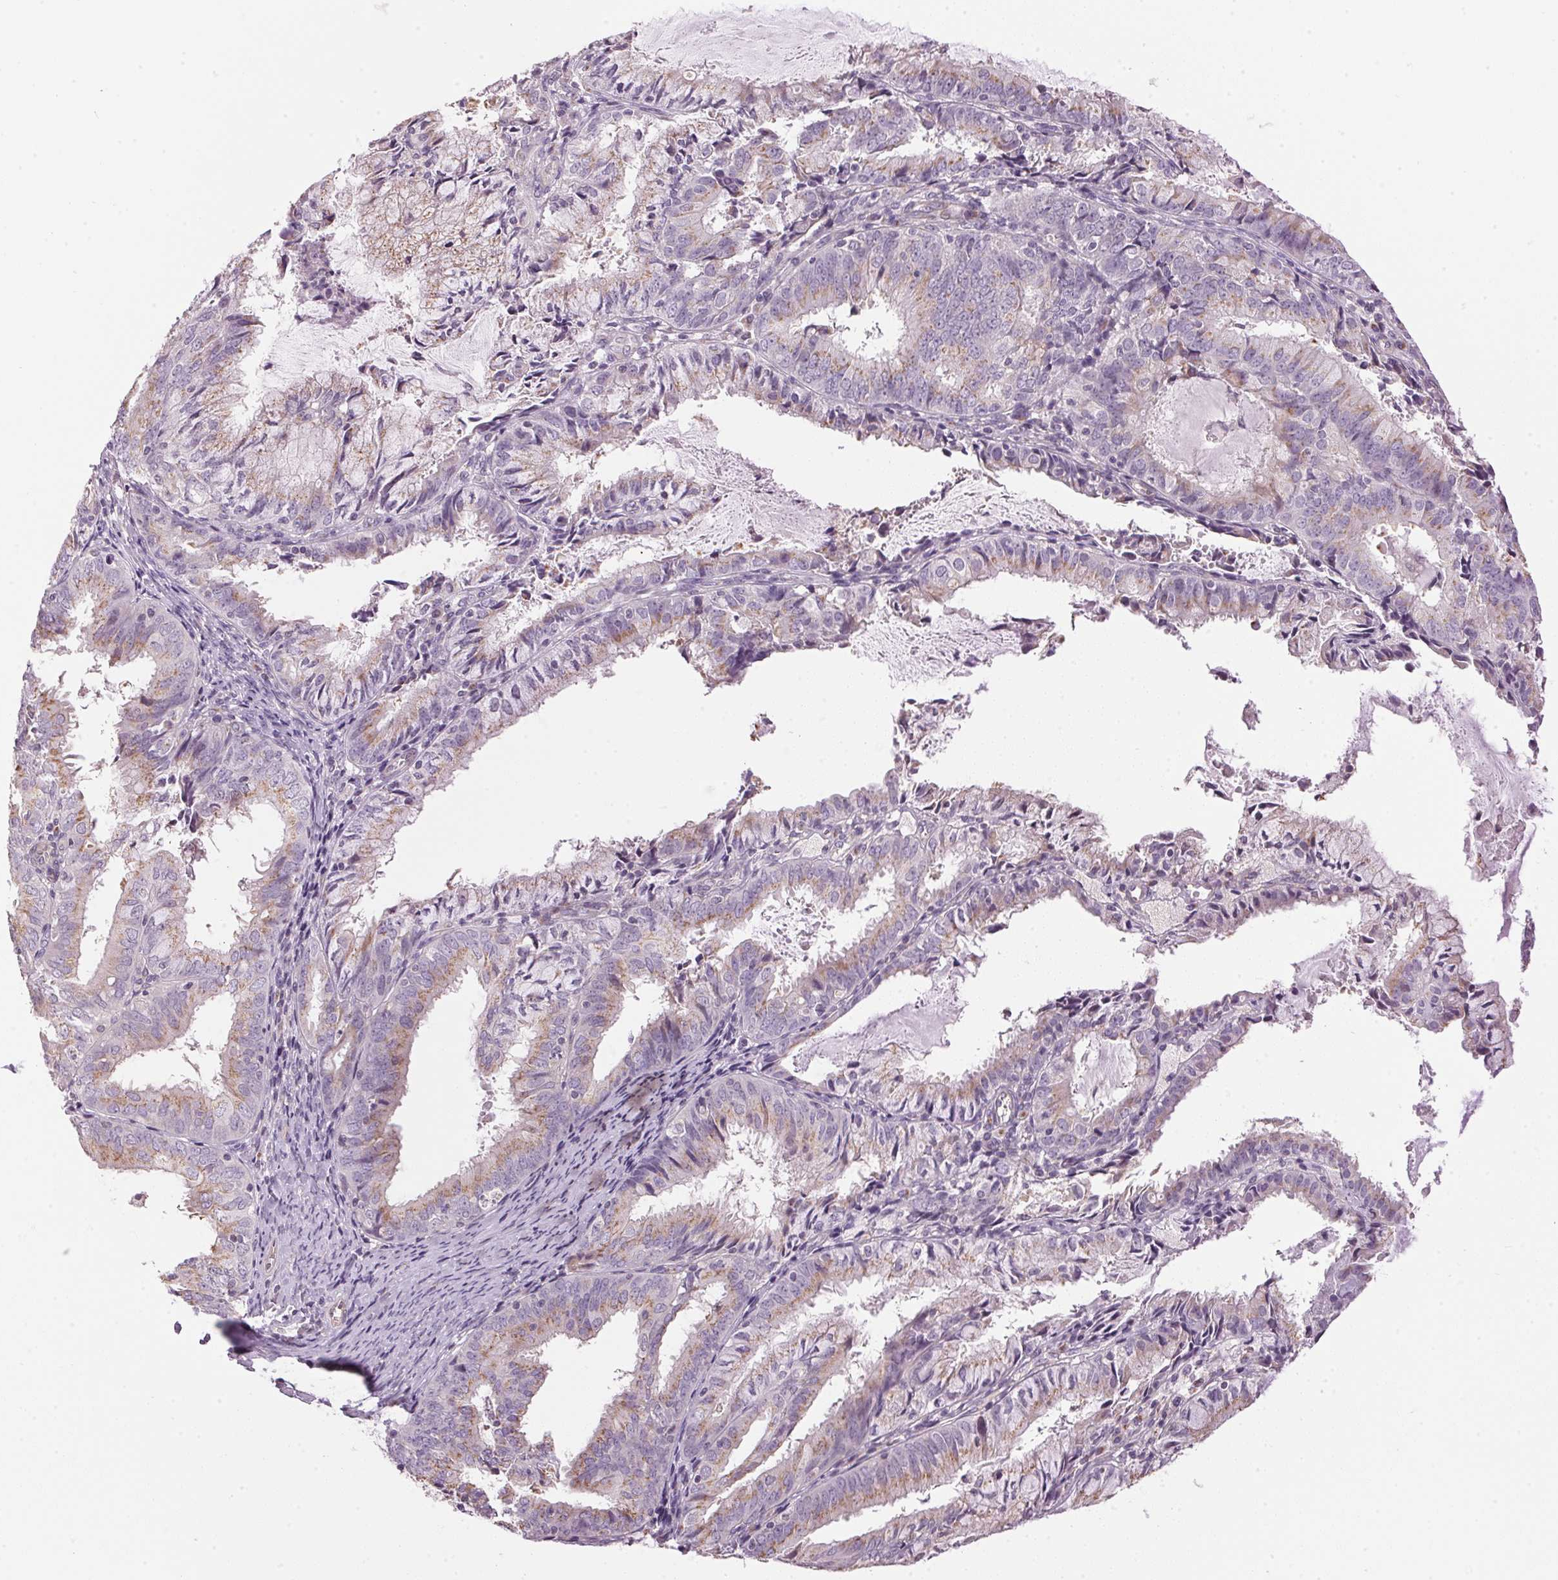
{"staining": {"intensity": "moderate", "quantity": "25%-75%", "location": "cytoplasmic/membranous"}, "tissue": "endometrial cancer", "cell_type": "Tumor cells", "image_type": "cancer", "snomed": [{"axis": "morphology", "description": "Adenocarcinoma, NOS"}, {"axis": "topography", "description": "Endometrium"}], "caption": "A high-resolution image shows immunohistochemistry staining of endometrial cancer (adenocarcinoma), which demonstrates moderate cytoplasmic/membranous staining in about 25%-75% of tumor cells.", "gene": "GOLPH3", "patient": {"sex": "female", "age": 57}}